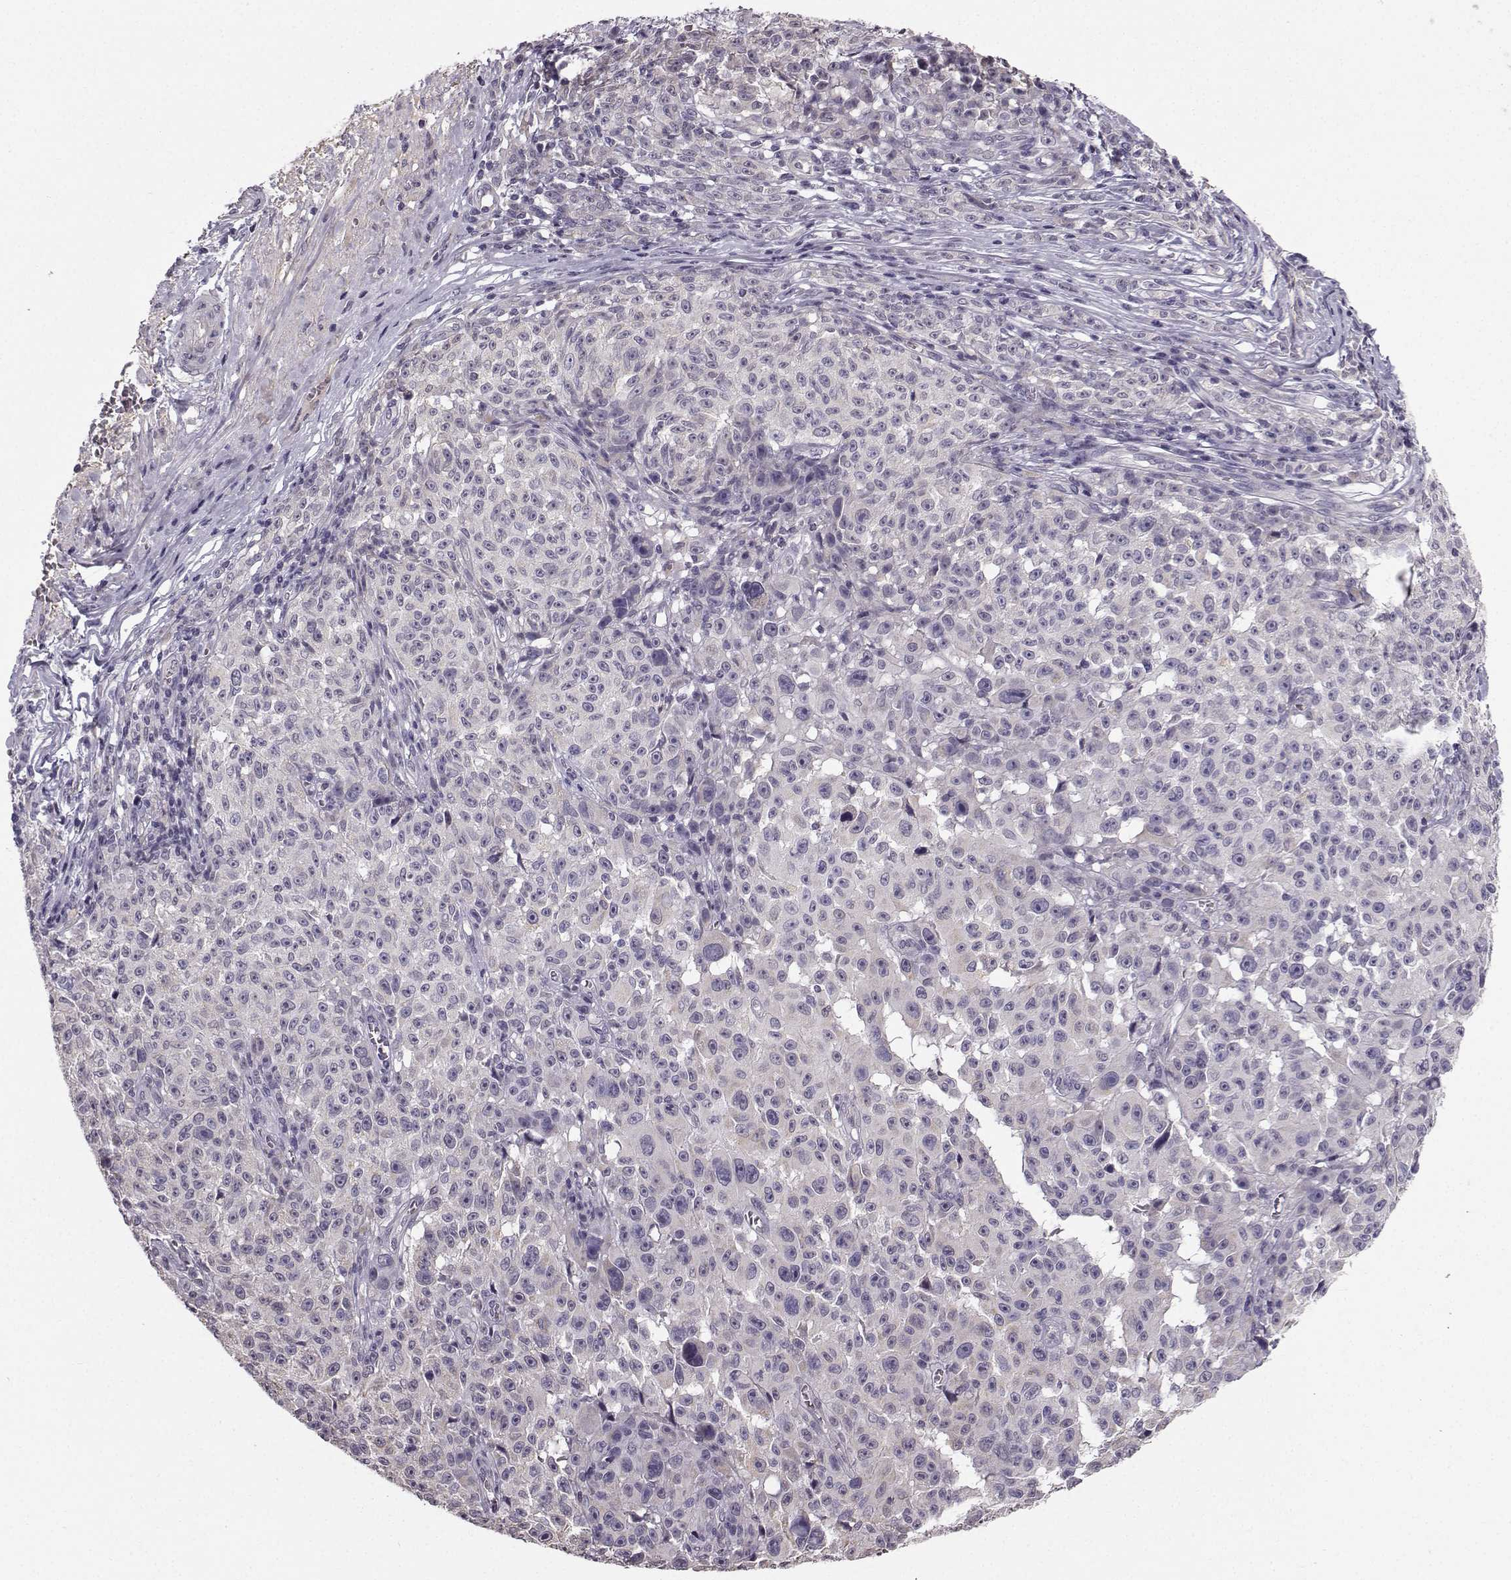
{"staining": {"intensity": "negative", "quantity": "none", "location": "none"}, "tissue": "melanoma", "cell_type": "Tumor cells", "image_type": "cancer", "snomed": [{"axis": "morphology", "description": "Malignant melanoma, NOS"}, {"axis": "topography", "description": "Skin"}], "caption": "There is no significant expression in tumor cells of malignant melanoma.", "gene": "TSPYL5", "patient": {"sex": "female", "age": 82}}